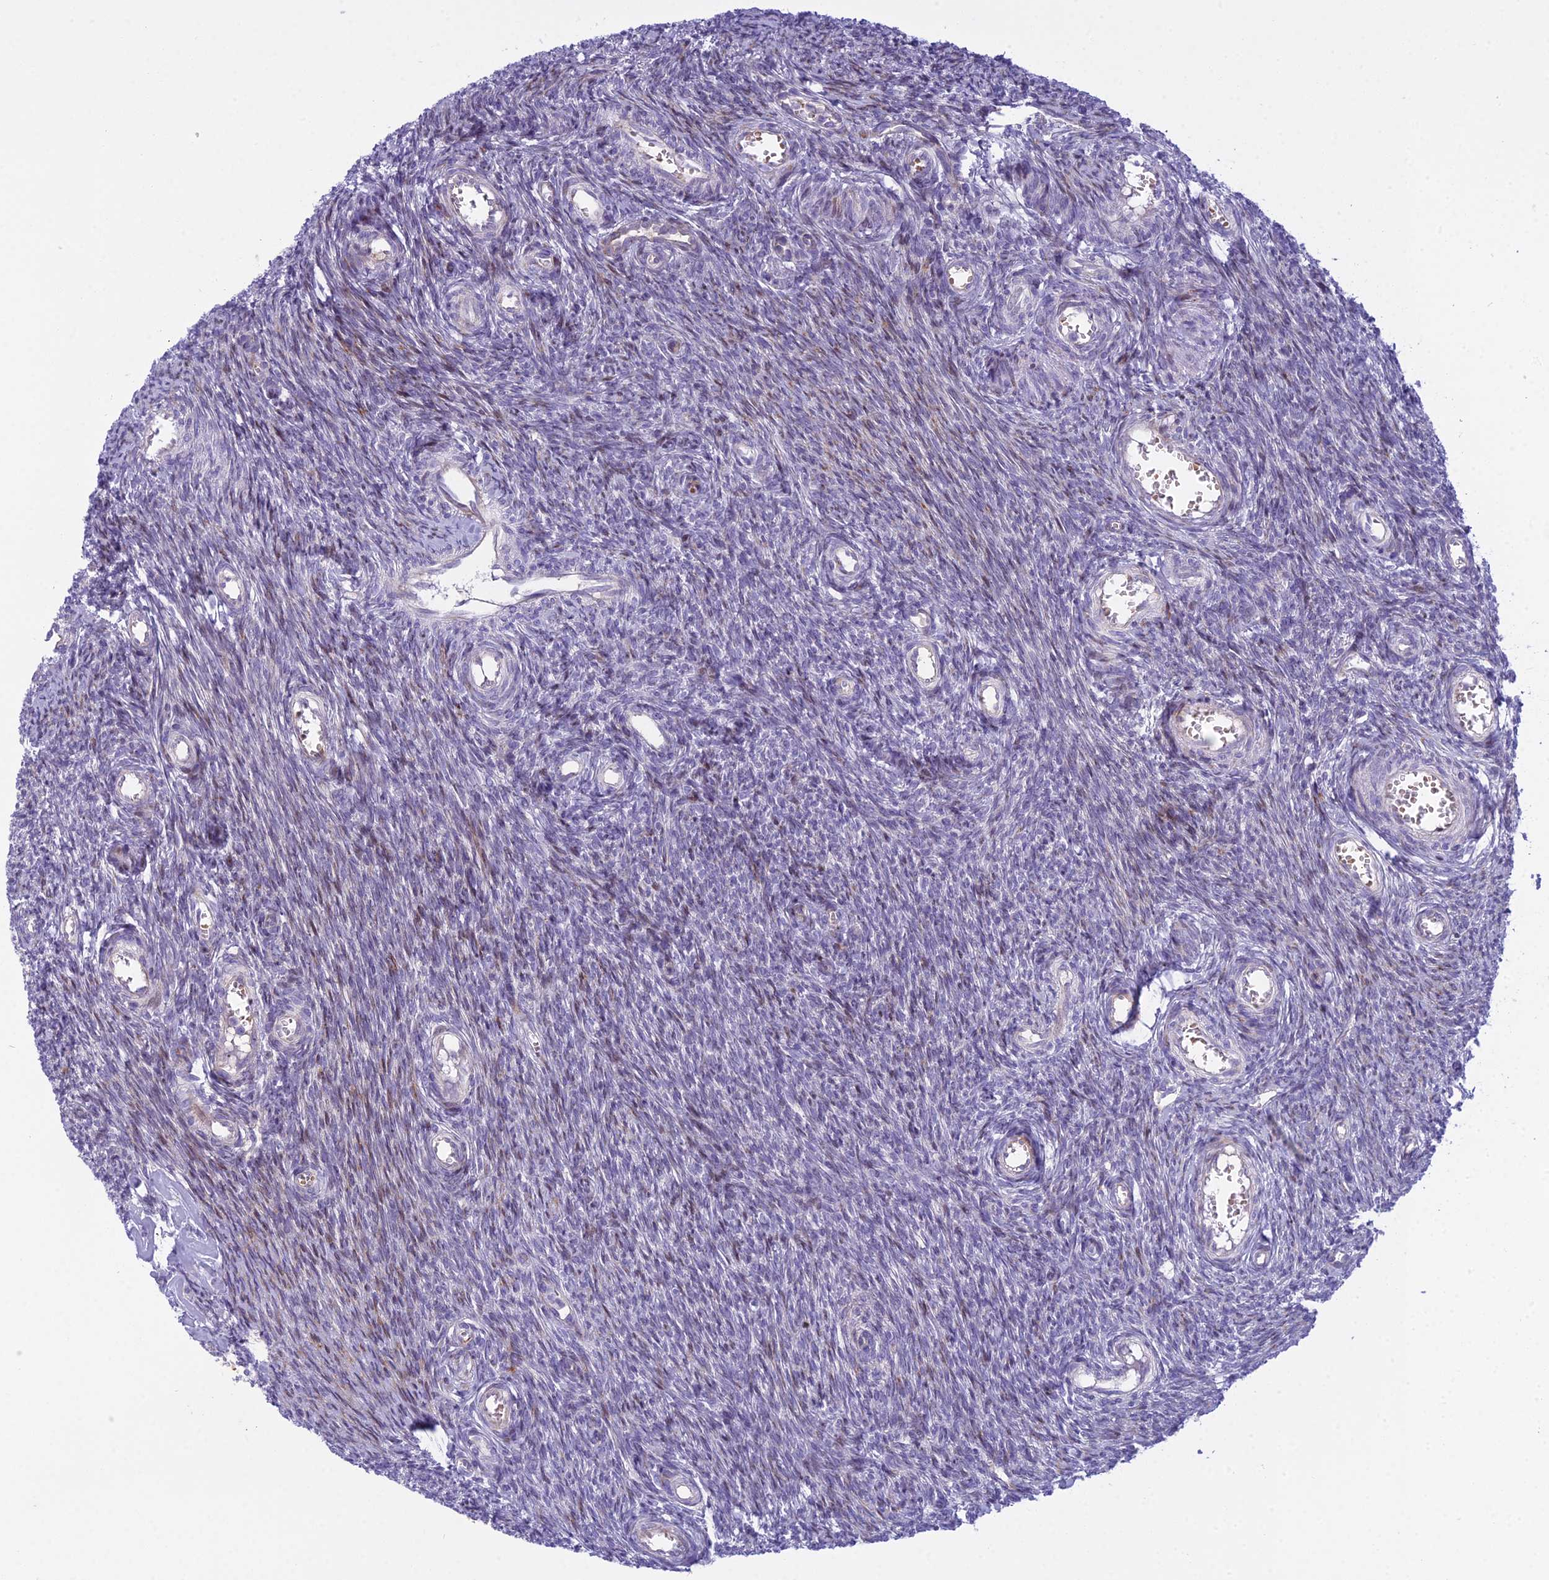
{"staining": {"intensity": "weak", "quantity": "25%-75%", "location": "cytoplasmic/membranous"}, "tissue": "ovary", "cell_type": "Follicle cells", "image_type": "normal", "snomed": [{"axis": "morphology", "description": "Normal tissue, NOS"}, {"axis": "topography", "description": "Ovary"}], "caption": "Immunohistochemistry of unremarkable ovary displays low levels of weak cytoplasmic/membranous expression in about 25%-75% of follicle cells.", "gene": "PCDHB14", "patient": {"sex": "female", "age": 44}}